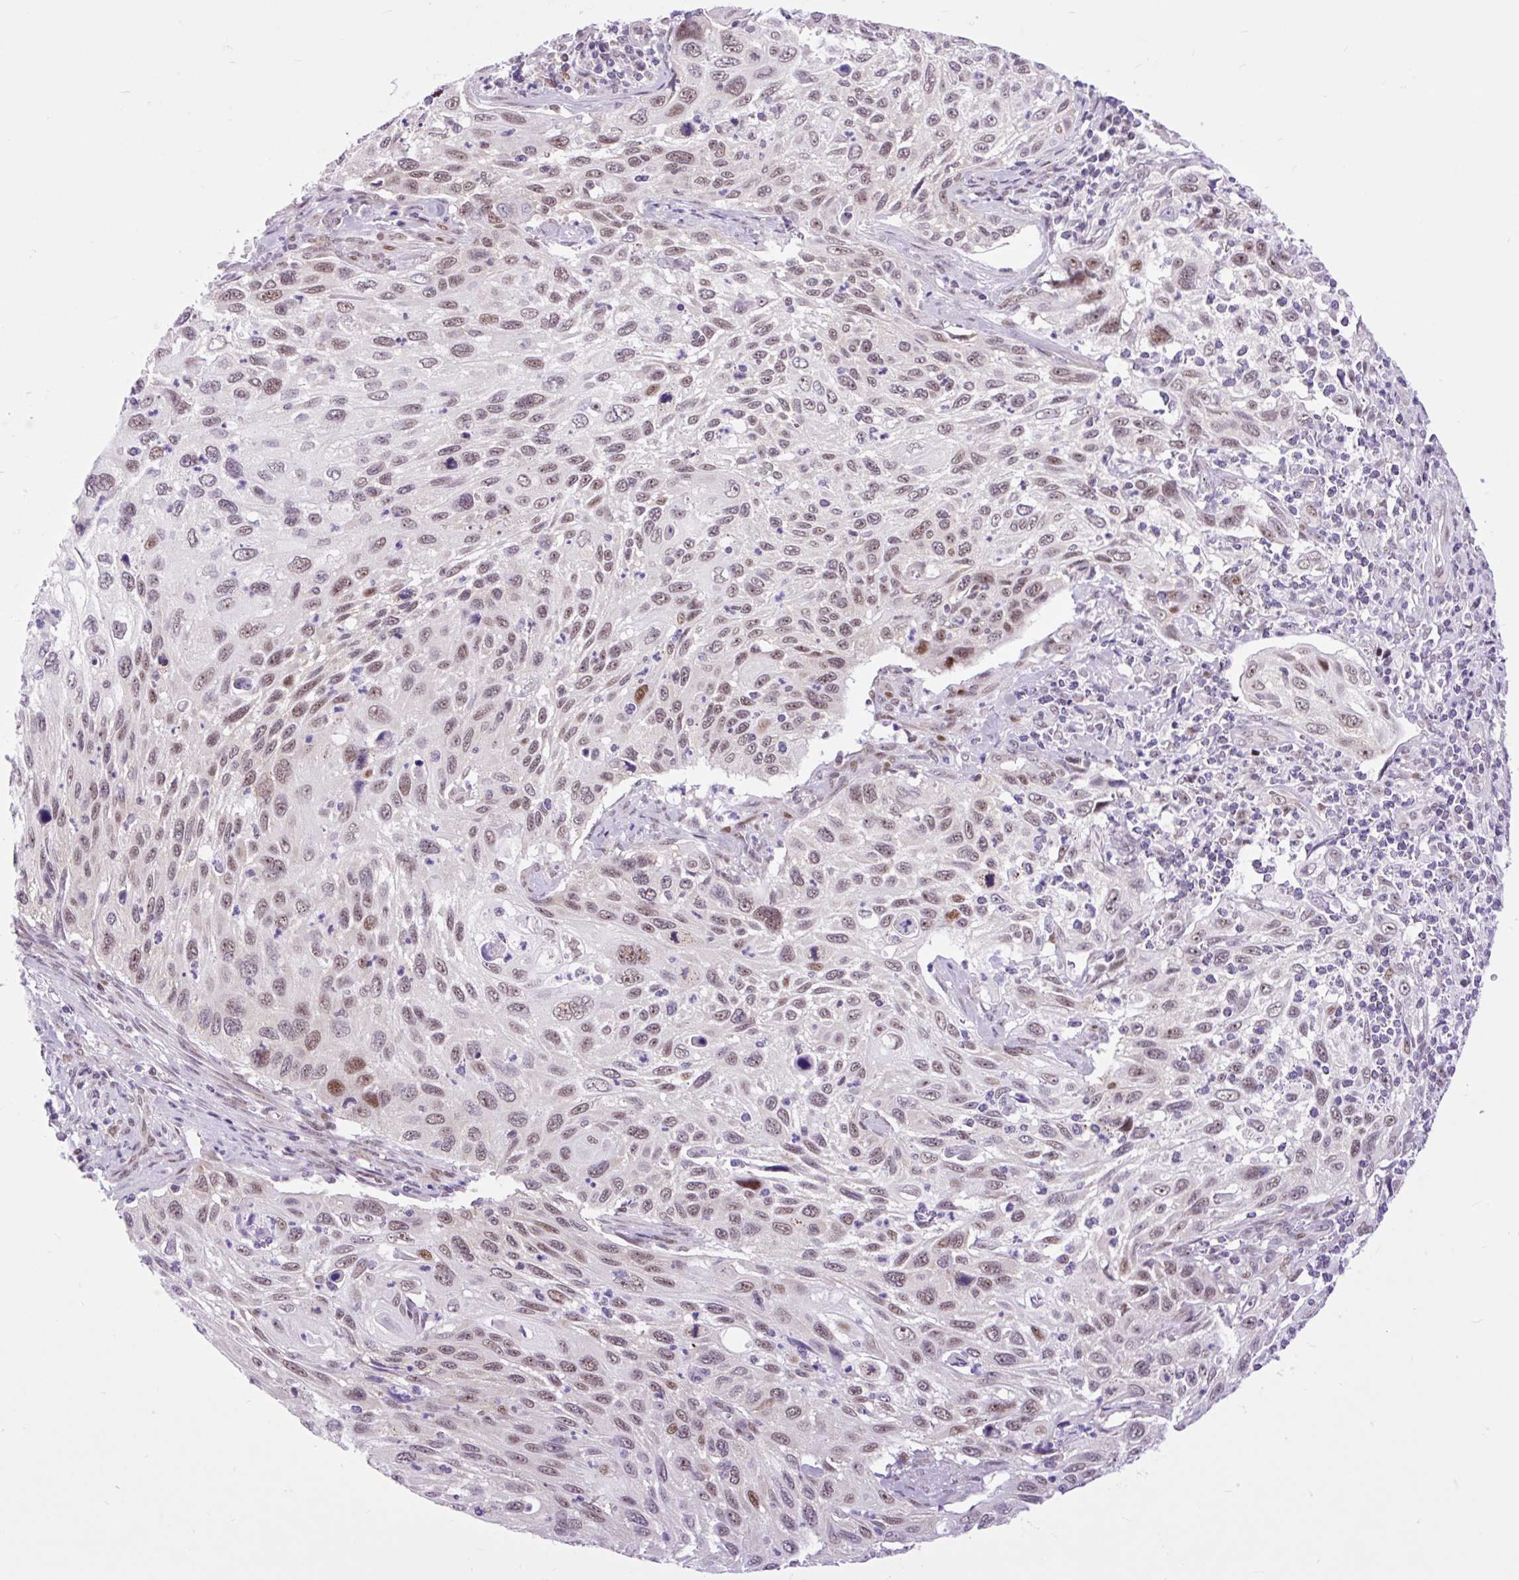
{"staining": {"intensity": "moderate", "quantity": ">75%", "location": "nuclear"}, "tissue": "cervical cancer", "cell_type": "Tumor cells", "image_type": "cancer", "snomed": [{"axis": "morphology", "description": "Squamous cell carcinoma, NOS"}, {"axis": "topography", "description": "Cervix"}], "caption": "Protein expression analysis of human cervical squamous cell carcinoma reveals moderate nuclear expression in approximately >75% of tumor cells.", "gene": "CLK2", "patient": {"sex": "female", "age": 70}}